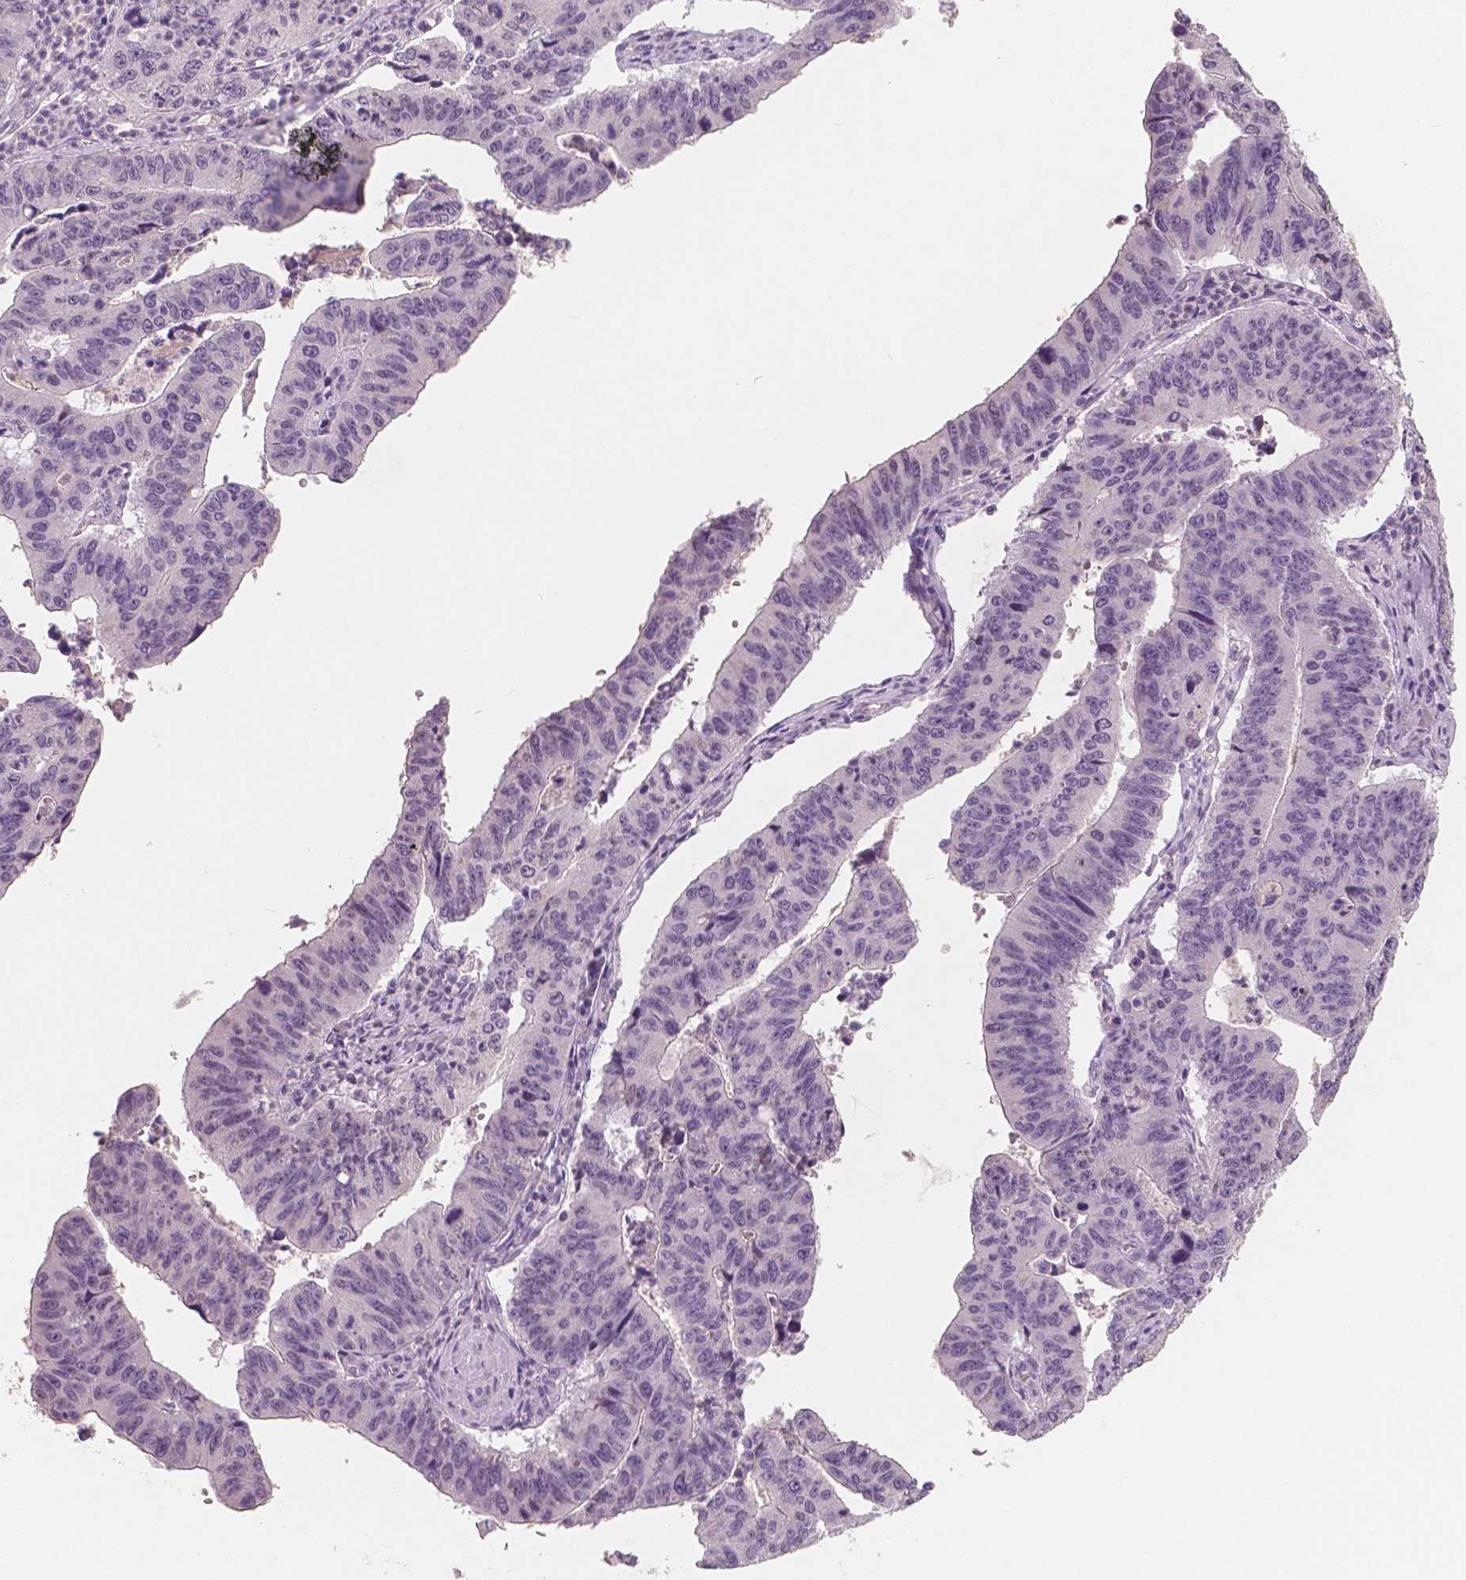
{"staining": {"intensity": "negative", "quantity": "none", "location": "none"}, "tissue": "stomach cancer", "cell_type": "Tumor cells", "image_type": "cancer", "snomed": [{"axis": "morphology", "description": "Adenocarcinoma, NOS"}, {"axis": "topography", "description": "Stomach"}], "caption": "Human stomach cancer (adenocarcinoma) stained for a protein using immunohistochemistry (IHC) shows no staining in tumor cells.", "gene": "RNASE7", "patient": {"sex": "male", "age": 59}}